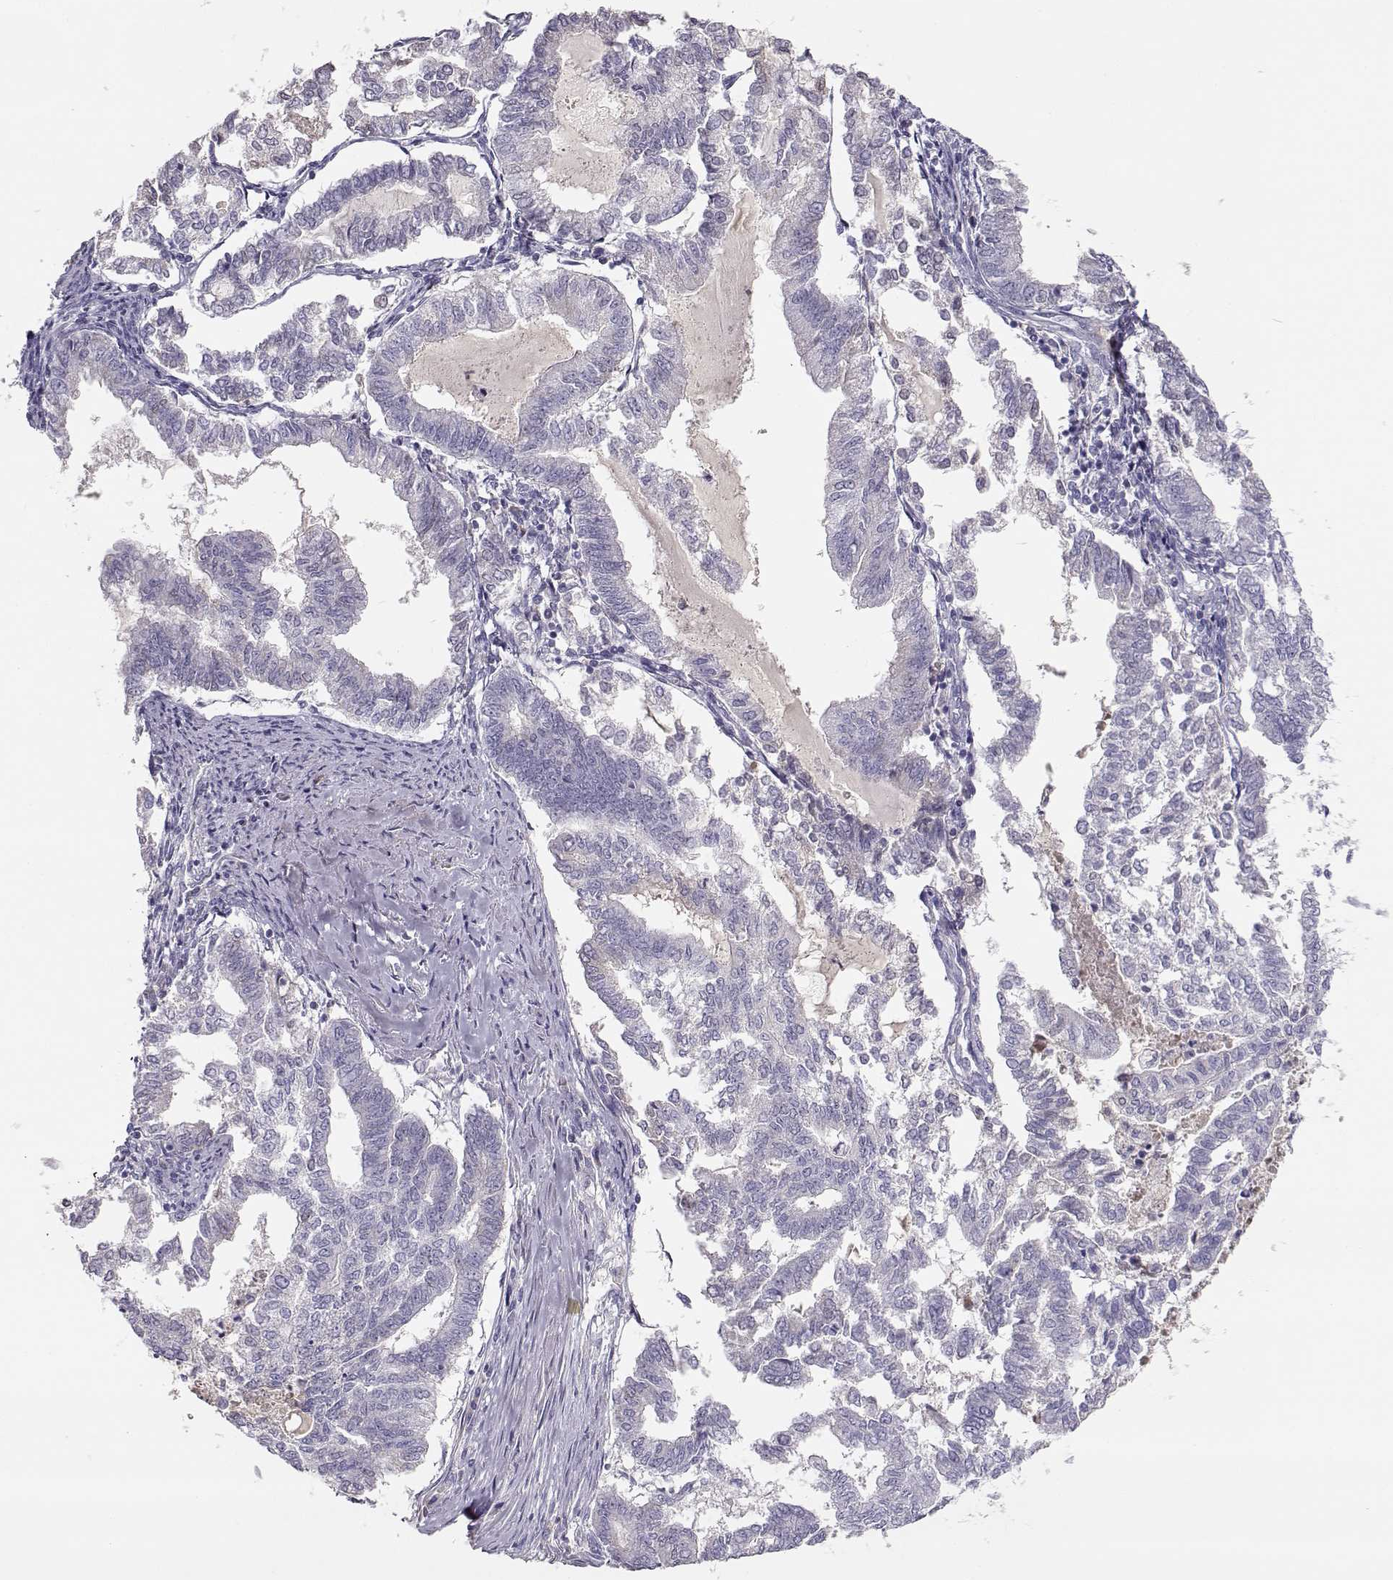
{"staining": {"intensity": "negative", "quantity": "none", "location": "none"}, "tissue": "endometrial cancer", "cell_type": "Tumor cells", "image_type": "cancer", "snomed": [{"axis": "morphology", "description": "Adenocarcinoma, NOS"}, {"axis": "topography", "description": "Endometrium"}], "caption": "Immunohistochemical staining of adenocarcinoma (endometrial) demonstrates no significant staining in tumor cells. (DAB IHC with hematoxylin counter stain).", "gene": "SLCO6A1", "patient": {"sex": "female", "age": 79}}